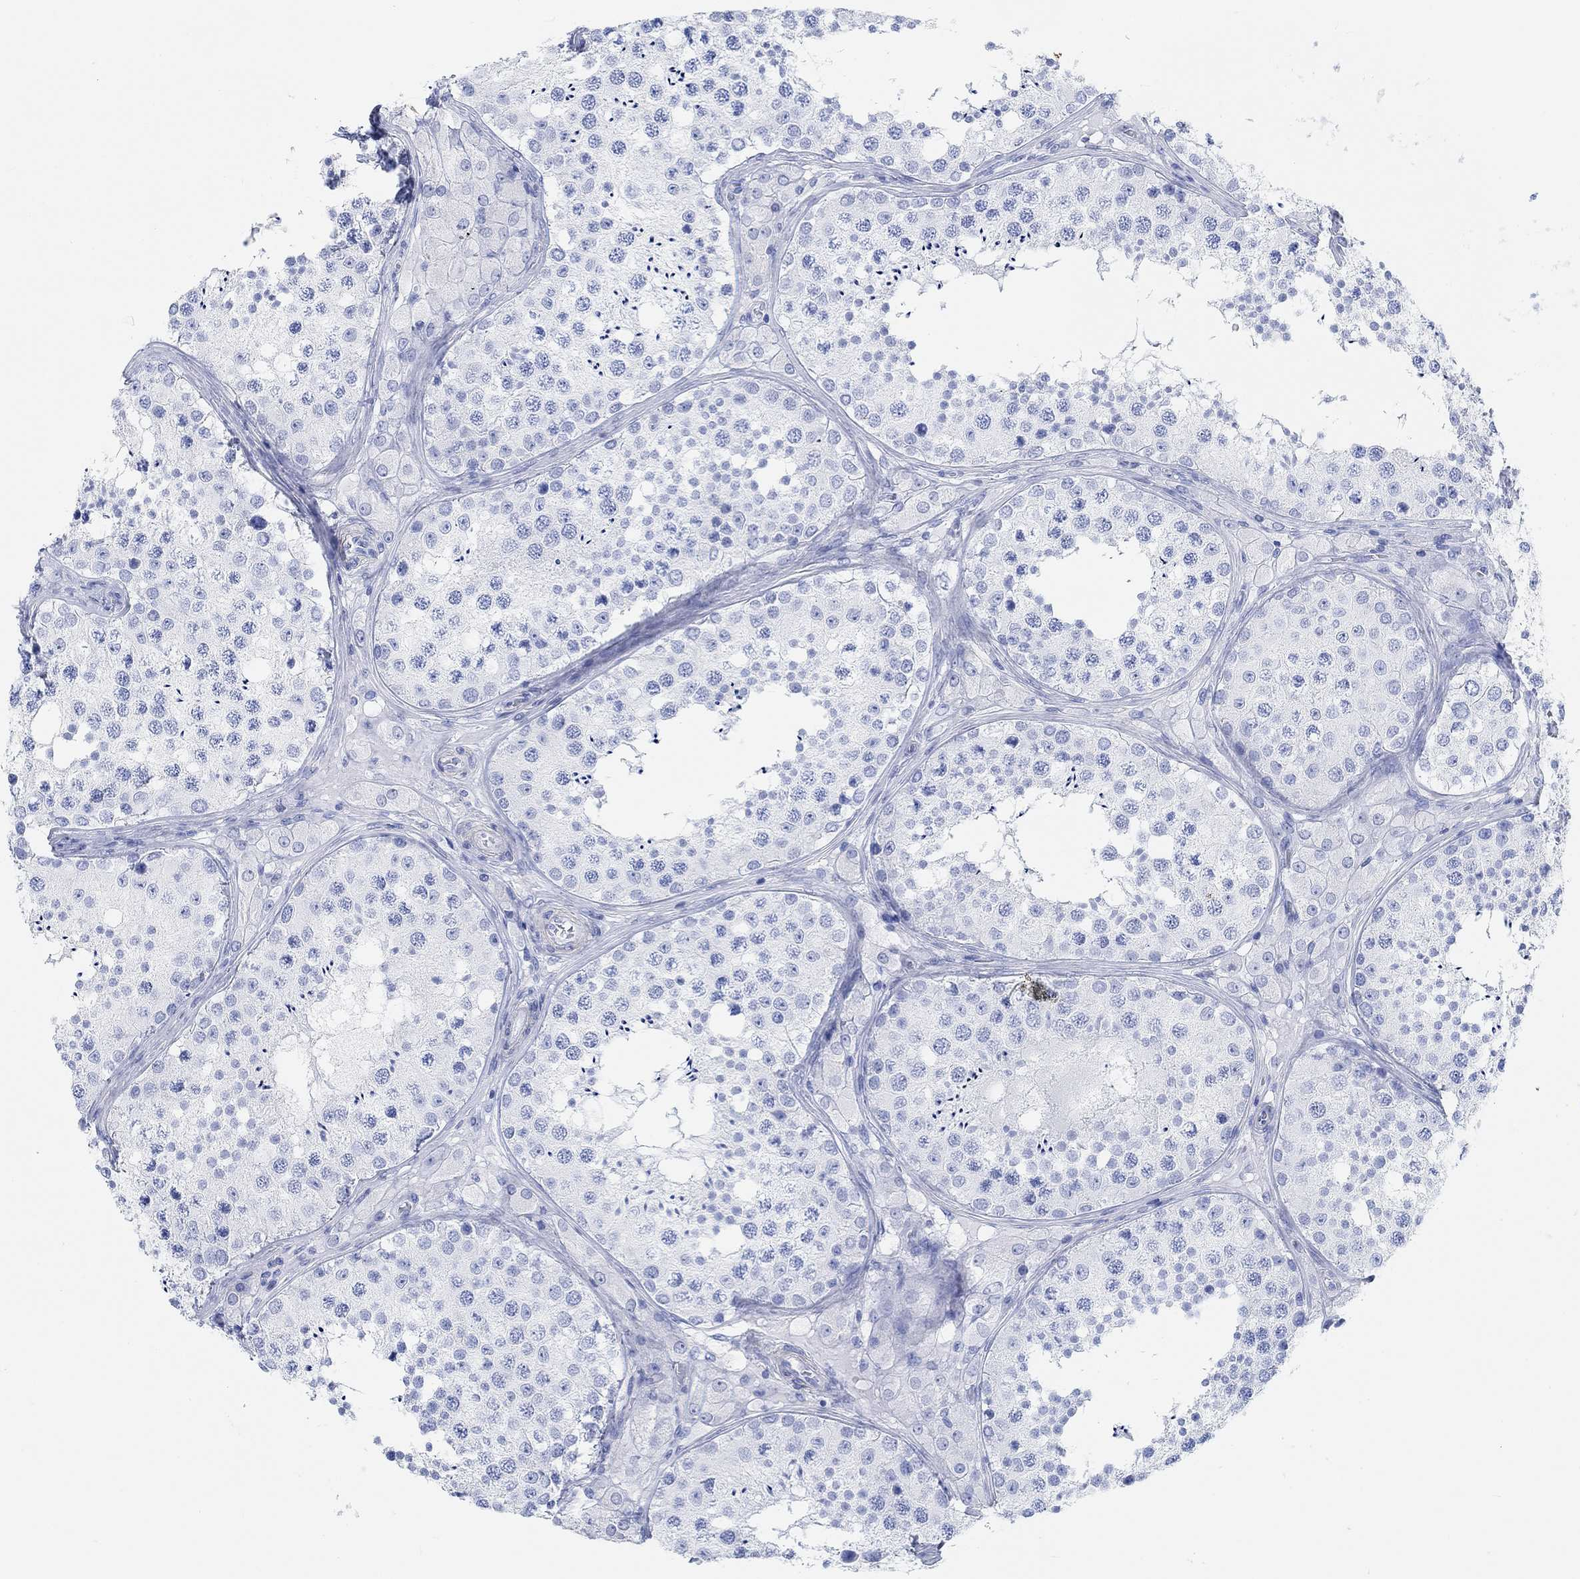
{"staining": {"intensity": "negative", "quantity": "none", "location": "none"}, "tissue": "testis", "cell_type": "Cells in seminiferous ducts", "image_type": "normal", "snomed": [{"axis": "morphology", "description": "Normal tissue, NOS"}, {"axis": "topography", "description": "Testis"}], "caption": "The image reveals no staining of cells in seminiferous ducts in benign testis.", "gene": "ANKRD33", "patient": {"sex": "male", "age": 34}}